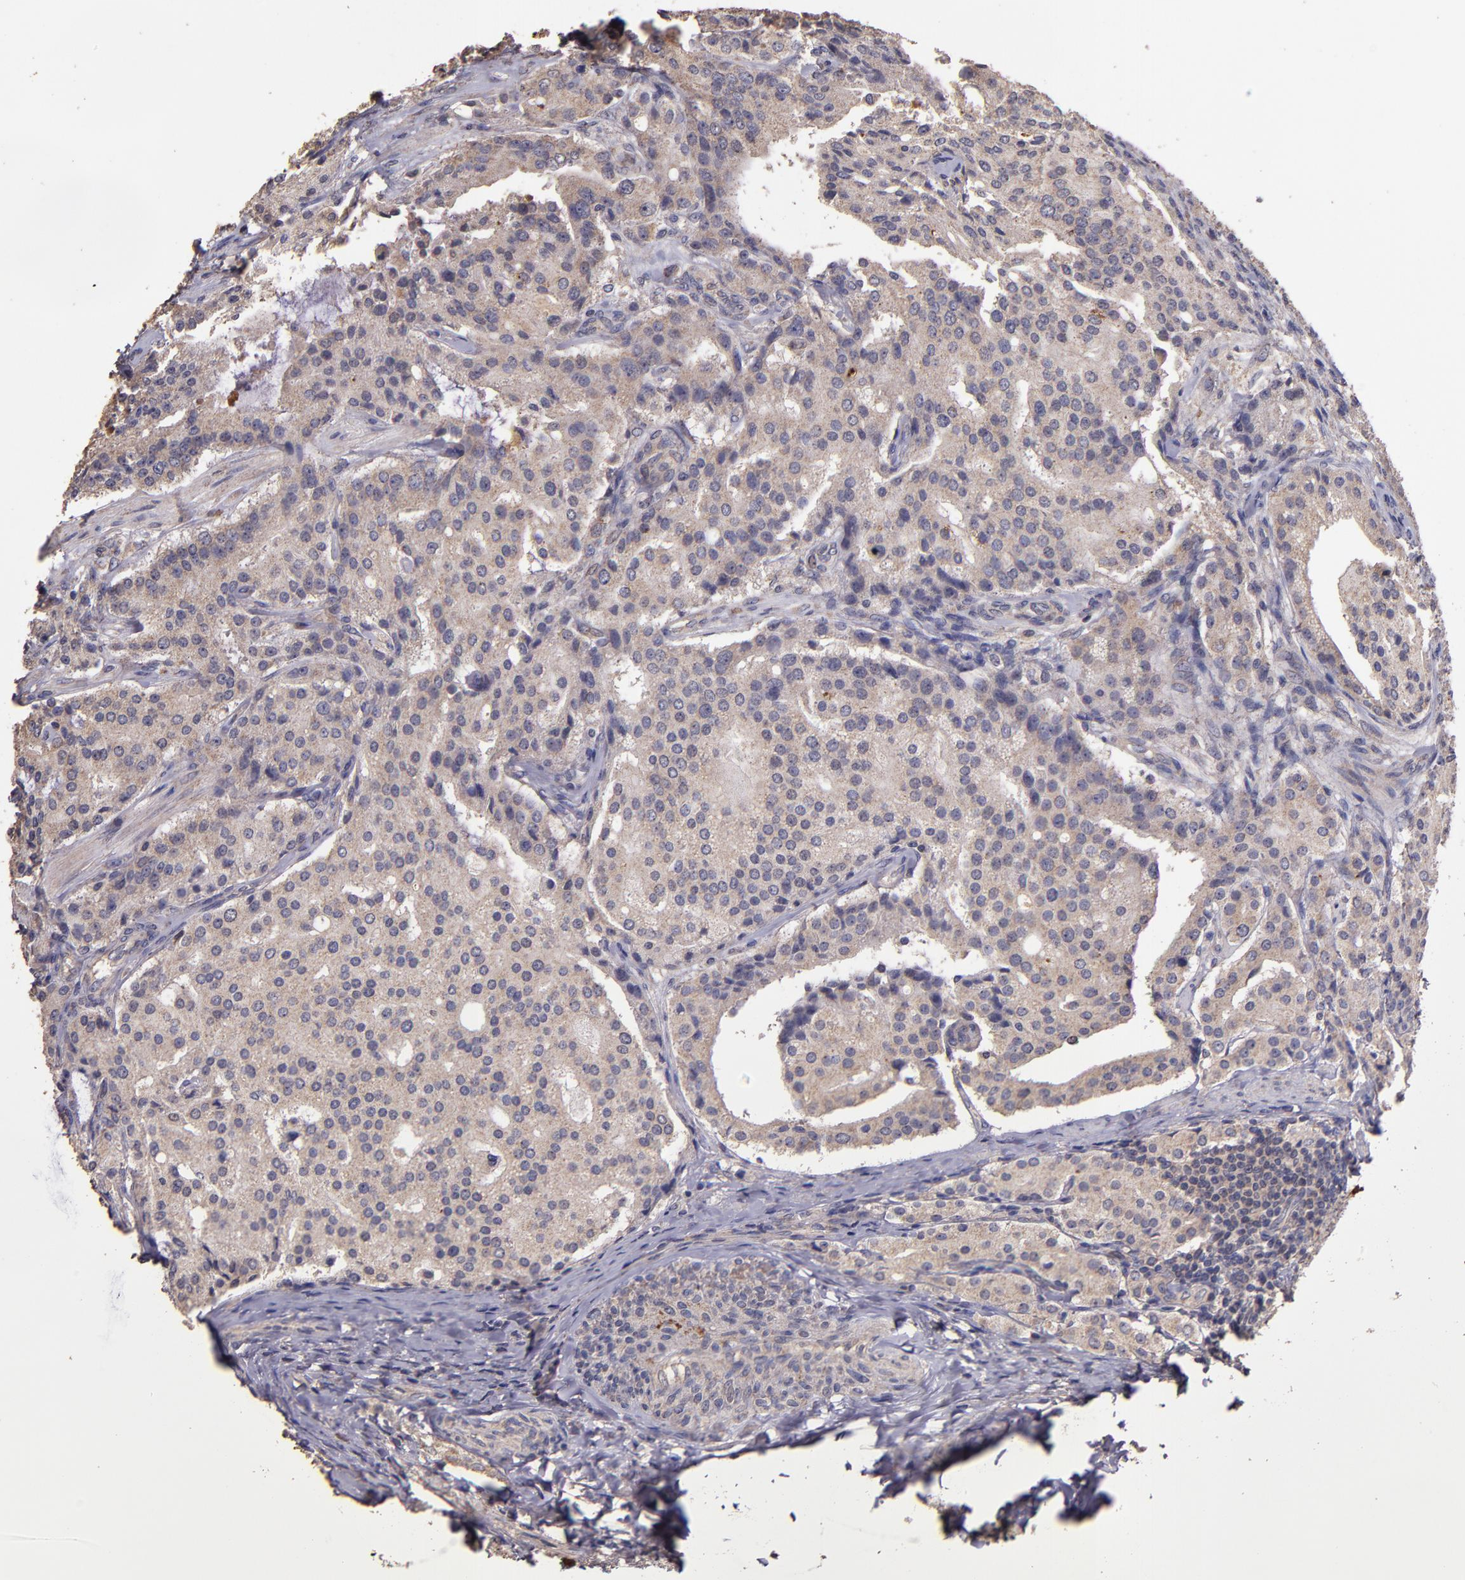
{"staining": {"intensity": "weak", "quantity": ">75%", "location": "cytoplasmic/membranous"}, "tissue": "prostate cancer", "cell_type": "Tumor cells", "image_type": "cancer", "snomed": [{"axis": "morphology", "description": "Adenocarcinoma, Medium grade"}, {"axis": "topography", "description": "Prostate"}], "caption": "Prostate cancer stained for a protein (brown) displays weak cytoplasmic/membranous positive positivity in approximately >75% of tumor cells.", "gene": "HECTD1", "patient": {"sex": "male", "age": 72}}